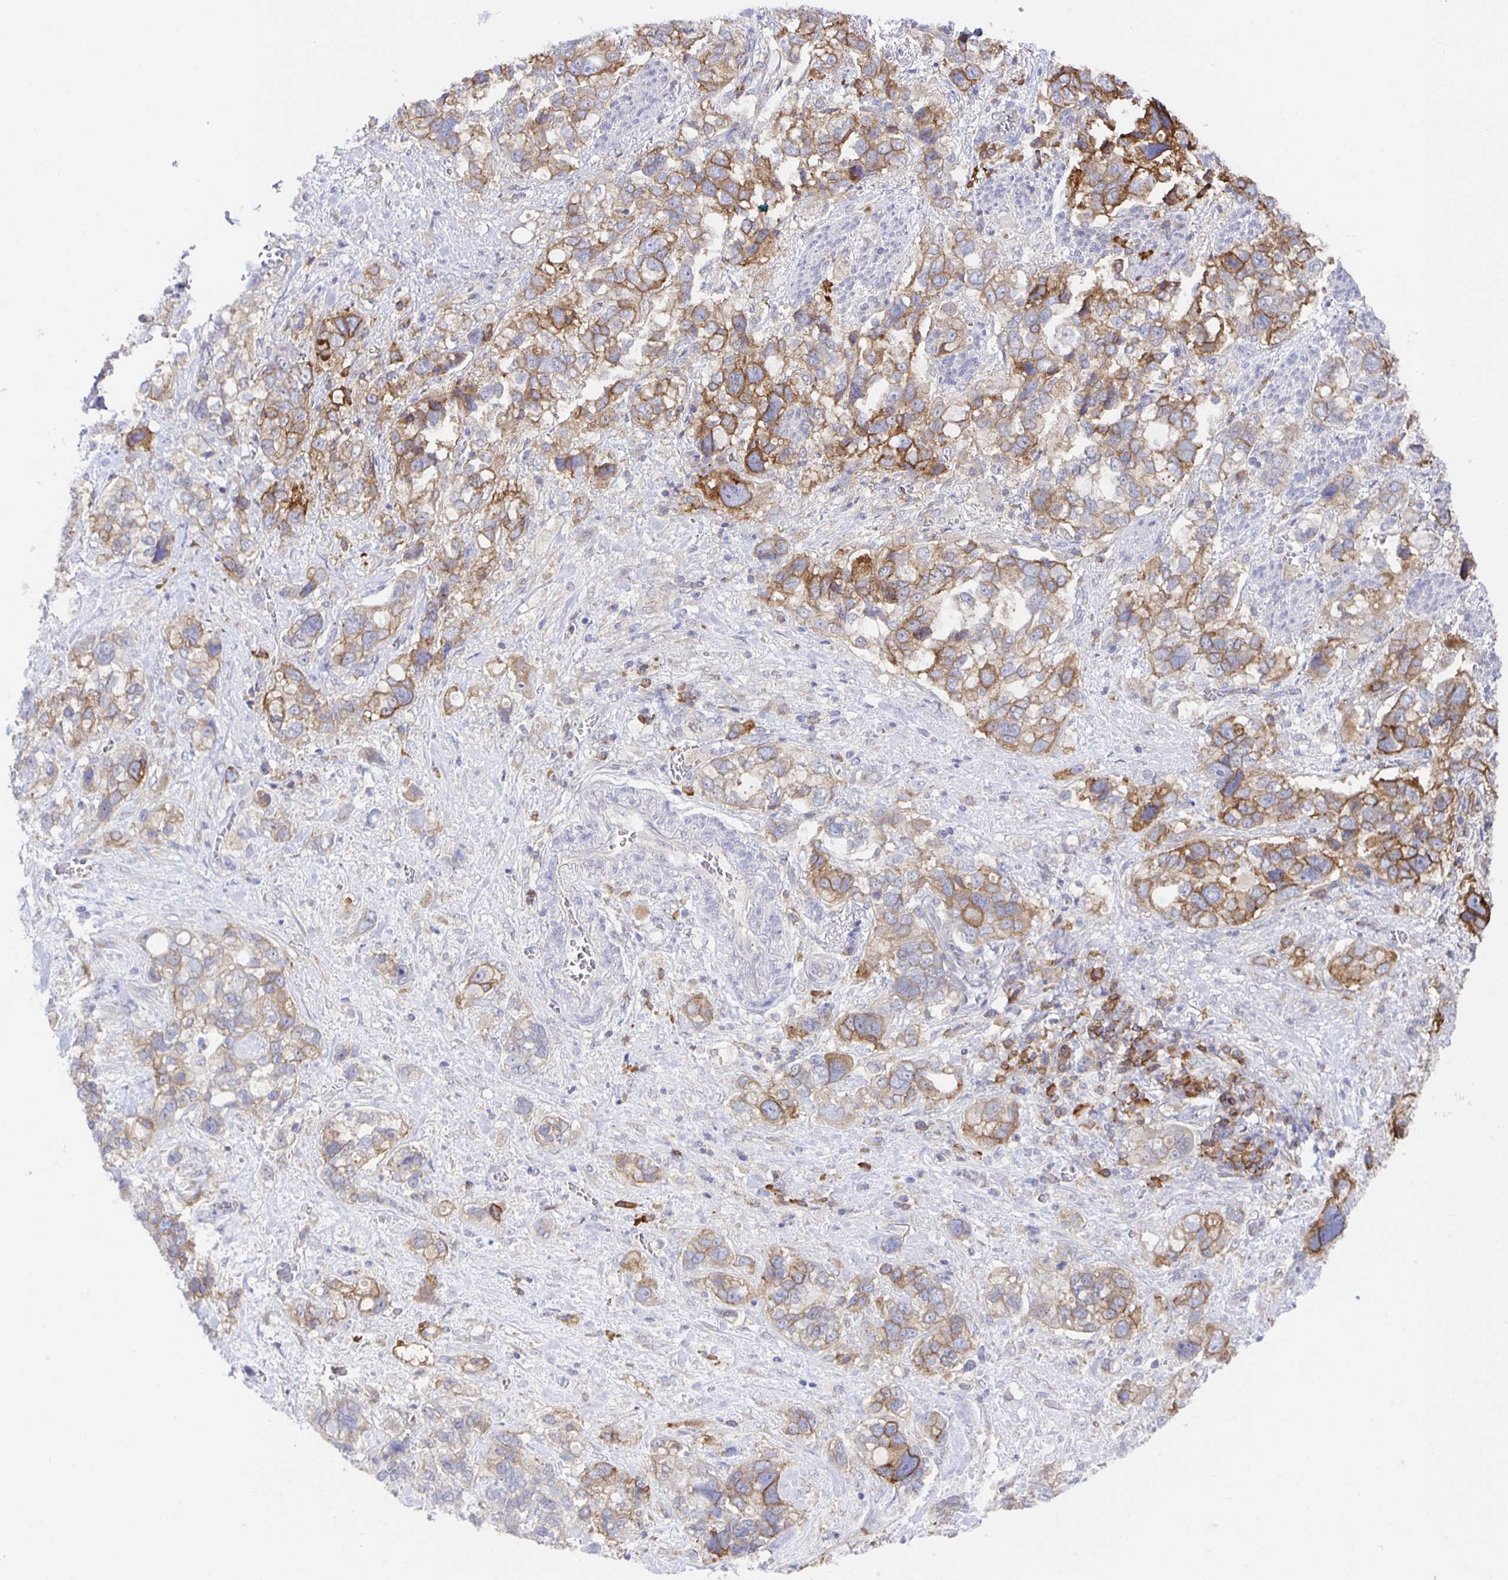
{"staining": {"intensity": "moderate", "quantity": "25%-75%", "location": "cytoplasmic/membranous"}, "tissue": "stomach cancer", "cell_type": "Tumor cells", "image_type": "cancer", "snomed": [{"axis": "morphology", "description": "Adenocarcinoma, NOS"}, {"axis": "topography", "description": "Stomach, upper"}], "caption": "This photomicrograph shows immunohistochemistry staining of human stomach cancer (adenocarcinoma), with medium moderate cytoplasmic/membranous staining in about 25%-75% of tumor cells.", "gene": "BAD", "patient": {"sex": "female", "age": 81}}